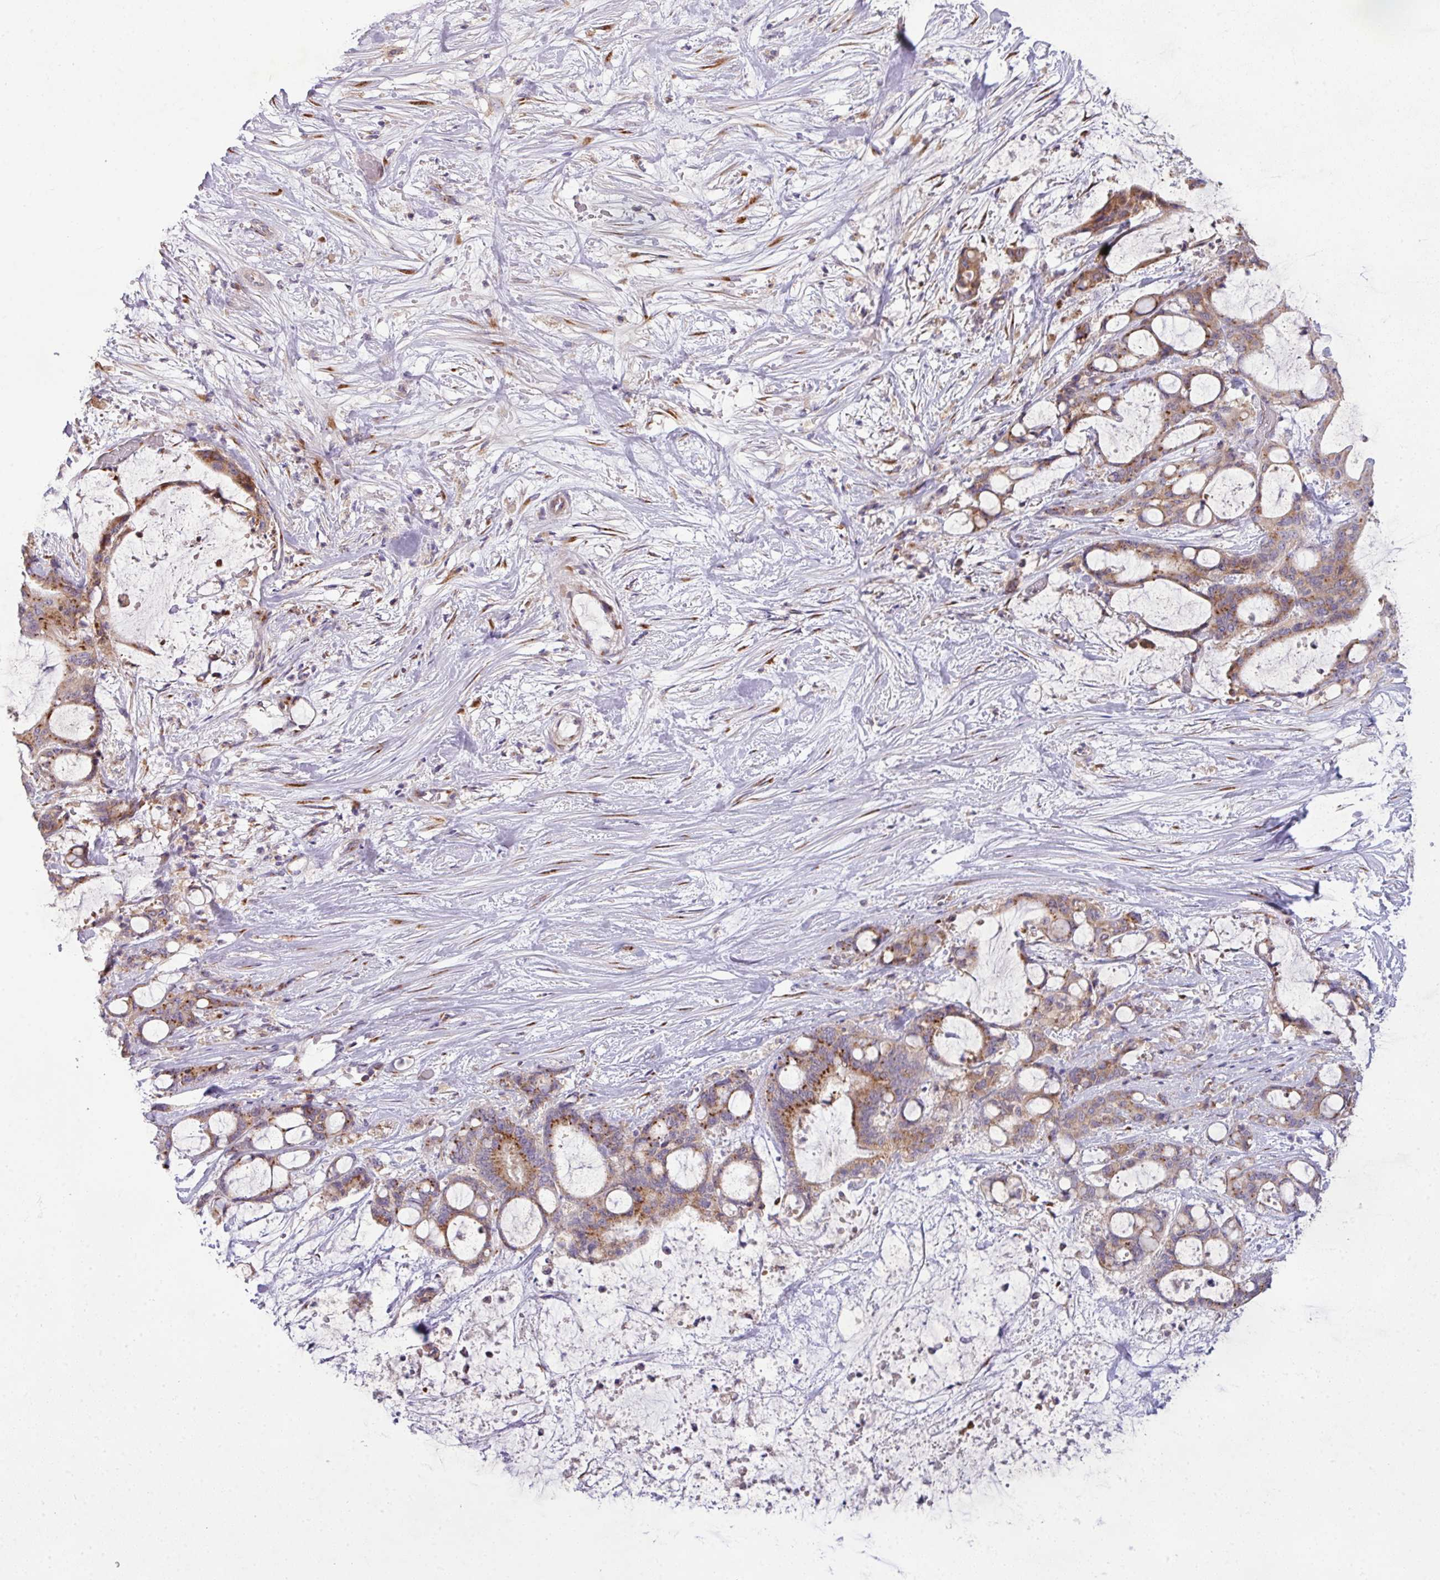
{"staining": {"intensity": "moderate", "quantity": ">75%", "location": "cytoplasmic/membranous"}, "tissue": "liver cancer", "cell_type": "Tumor cells", "image_type": "cancer", "snomed": [{"axis": "morphology", "description": "Normal tissue, NOS"}, {"axis": "morphology", "description": "Cholangiocarcinoma"}, {"axis": "topography", "description": "Liver"}, {"axis": "topography", "description": "Peripheral nerve tissue"}], "caption": "Immunohistochemical staining of cholangiocarcinoma (liver) exhibits medium levels of moderate cytoplasmic/membranous expression in about >75% of tumor cells.", "gene": "VTI1A", "patient": {"sex": "female", "age": 73}}